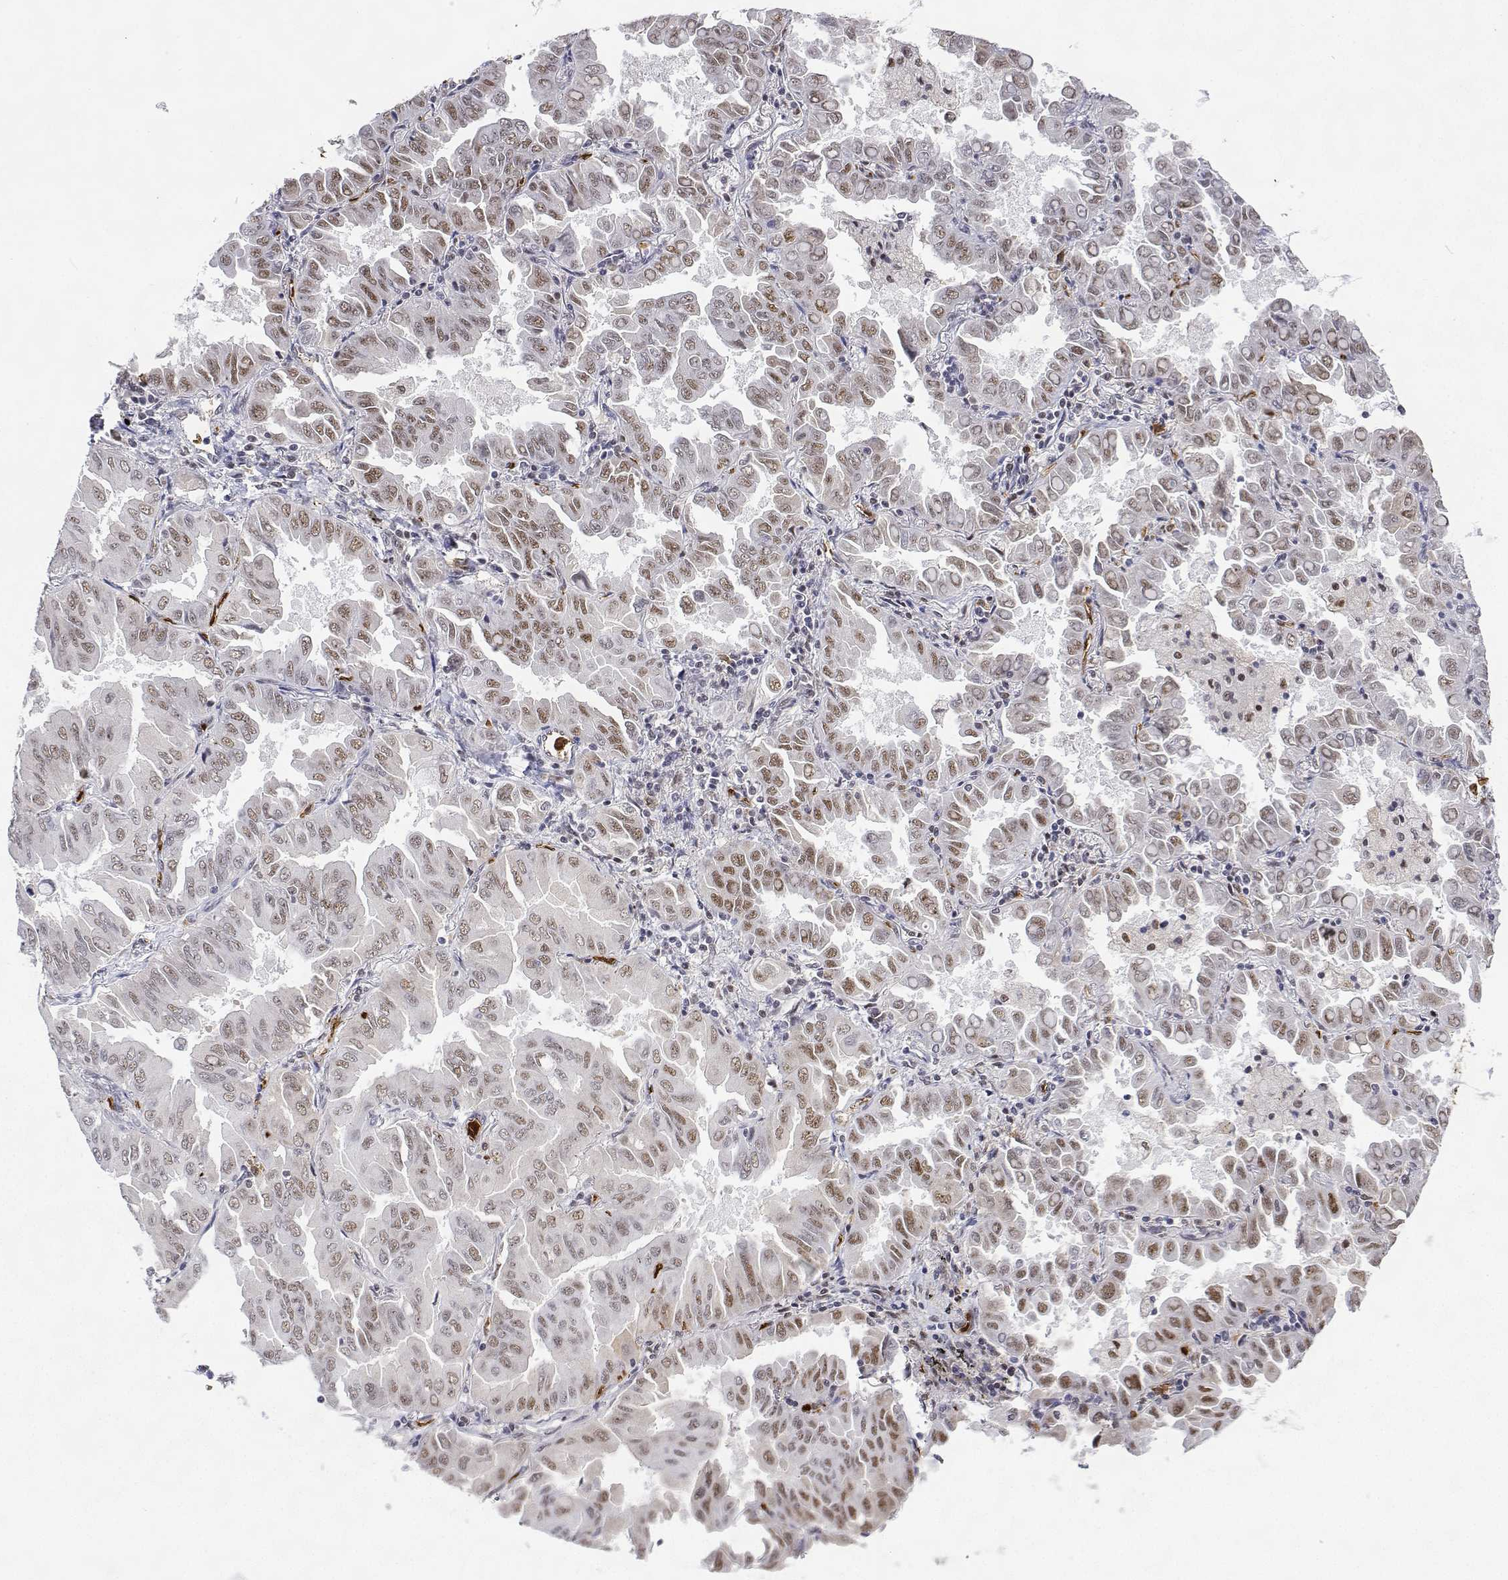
{"staining": {"intensity": "moderate", "quantity": ">75%", "location": "nuclear"}, "tissue": "lung cancer", "cell_type": "Tumor cells", "image_type": "cancer", "snomed": [{"axis": "morphology", "description": "Adenocarcinoma, NOS"}, {"axis": "topography", "description": "Lung"}], "caption": "Brown immunohistochemical staining in adenocarcinoma (lung) exhibits moderate nuclear staining in approximately >75% of tumor cells. (IHC, brightfield microscopy, high magnification).", "gene": "ADAR", "patient": {"sex": "male", "age": 64}}